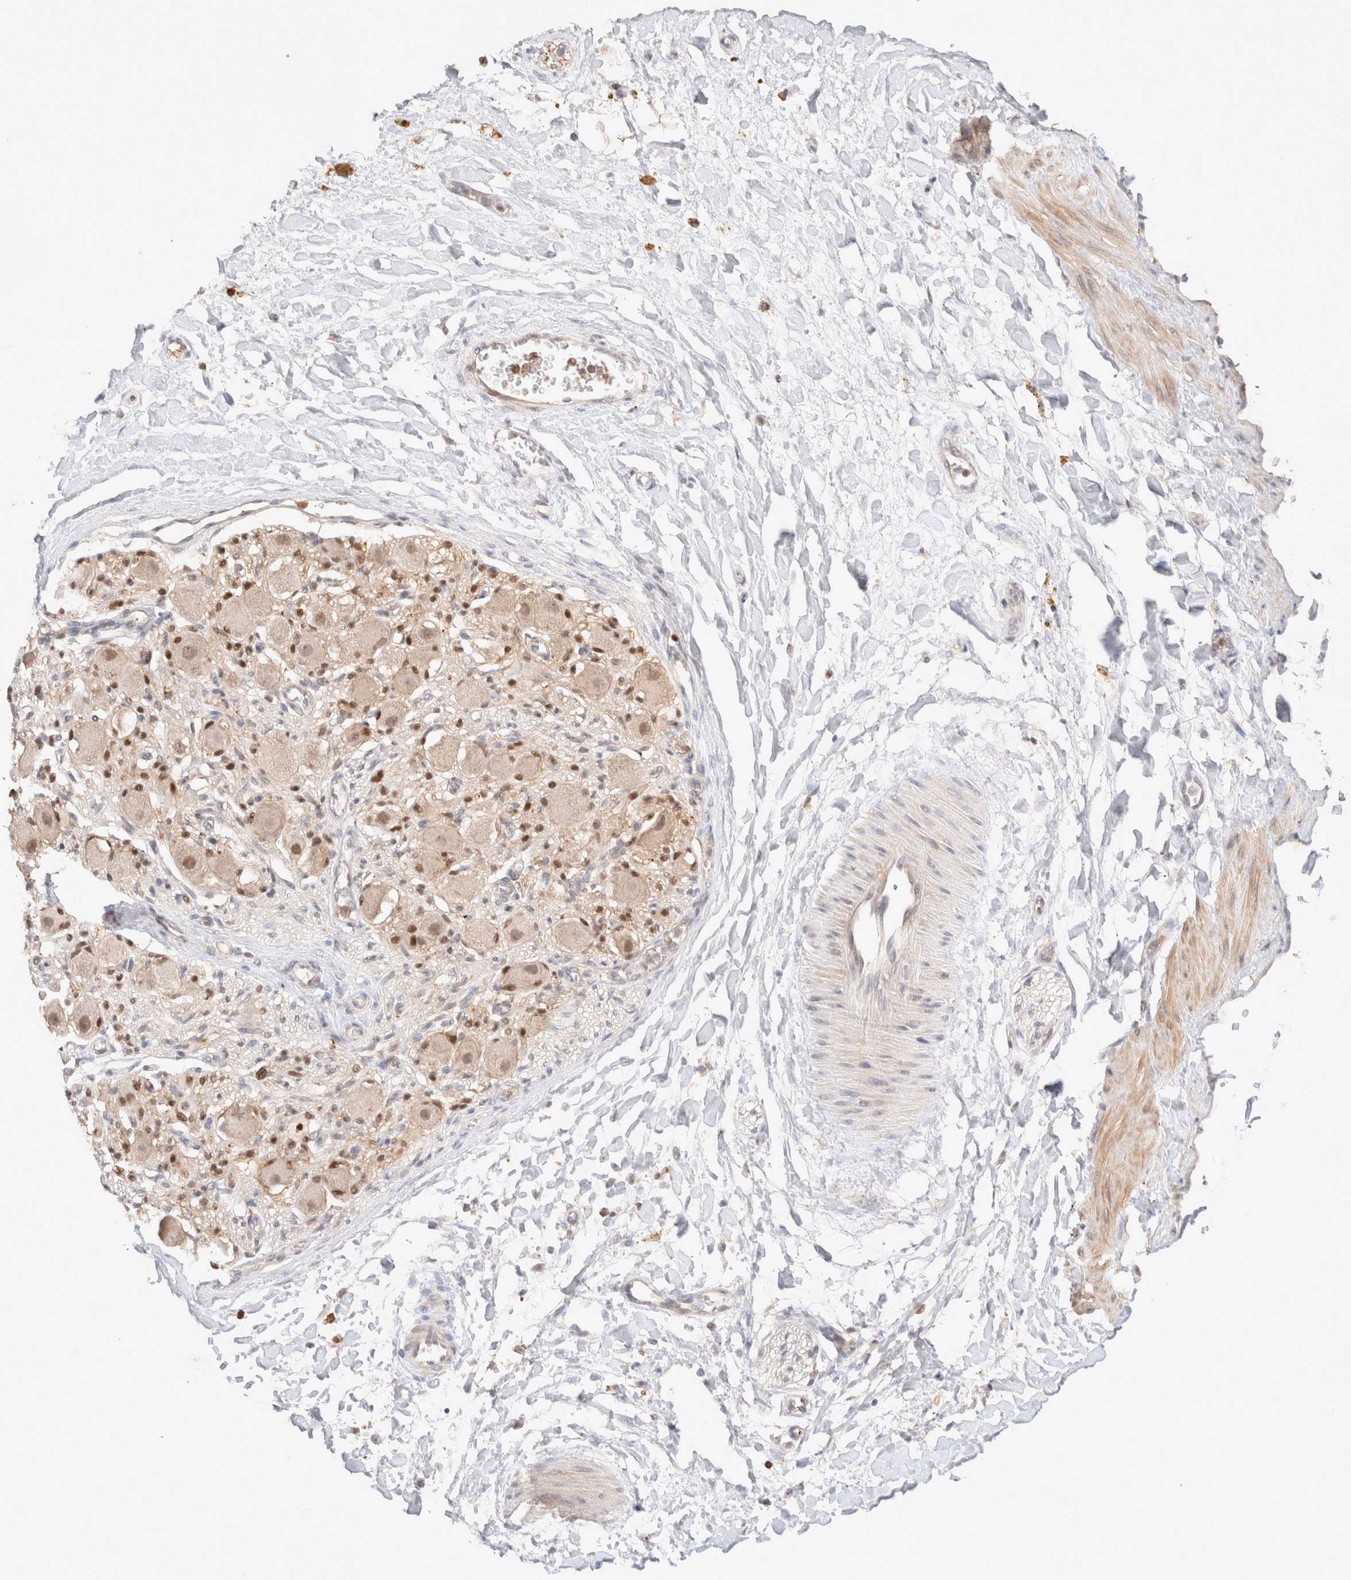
{"staining": {"intensity": "negative", "quantity": "none", "location": "none"}, "tissue": "adipose tissue", "cell_type": "Adipocytes", "image_type": "normal", "snomed": [{"axis": "morphology", "description": "Normal tissue, NOS"}, {"axis": "topography", "description": "Kidney"}, {"axis": "topography", "description": "Peripheral nerve tissue"}], "caption": "An immunohistochemistry micrograph of normal adipose tissue is shown. There is no staining in adipocytes of adipose tissue. (DAB immunohistochemistry (IHC) visualized using brightfield microscopy, high magnification).", "gene": "STARD10", "patient": {"sex": "male", "age": 7}}